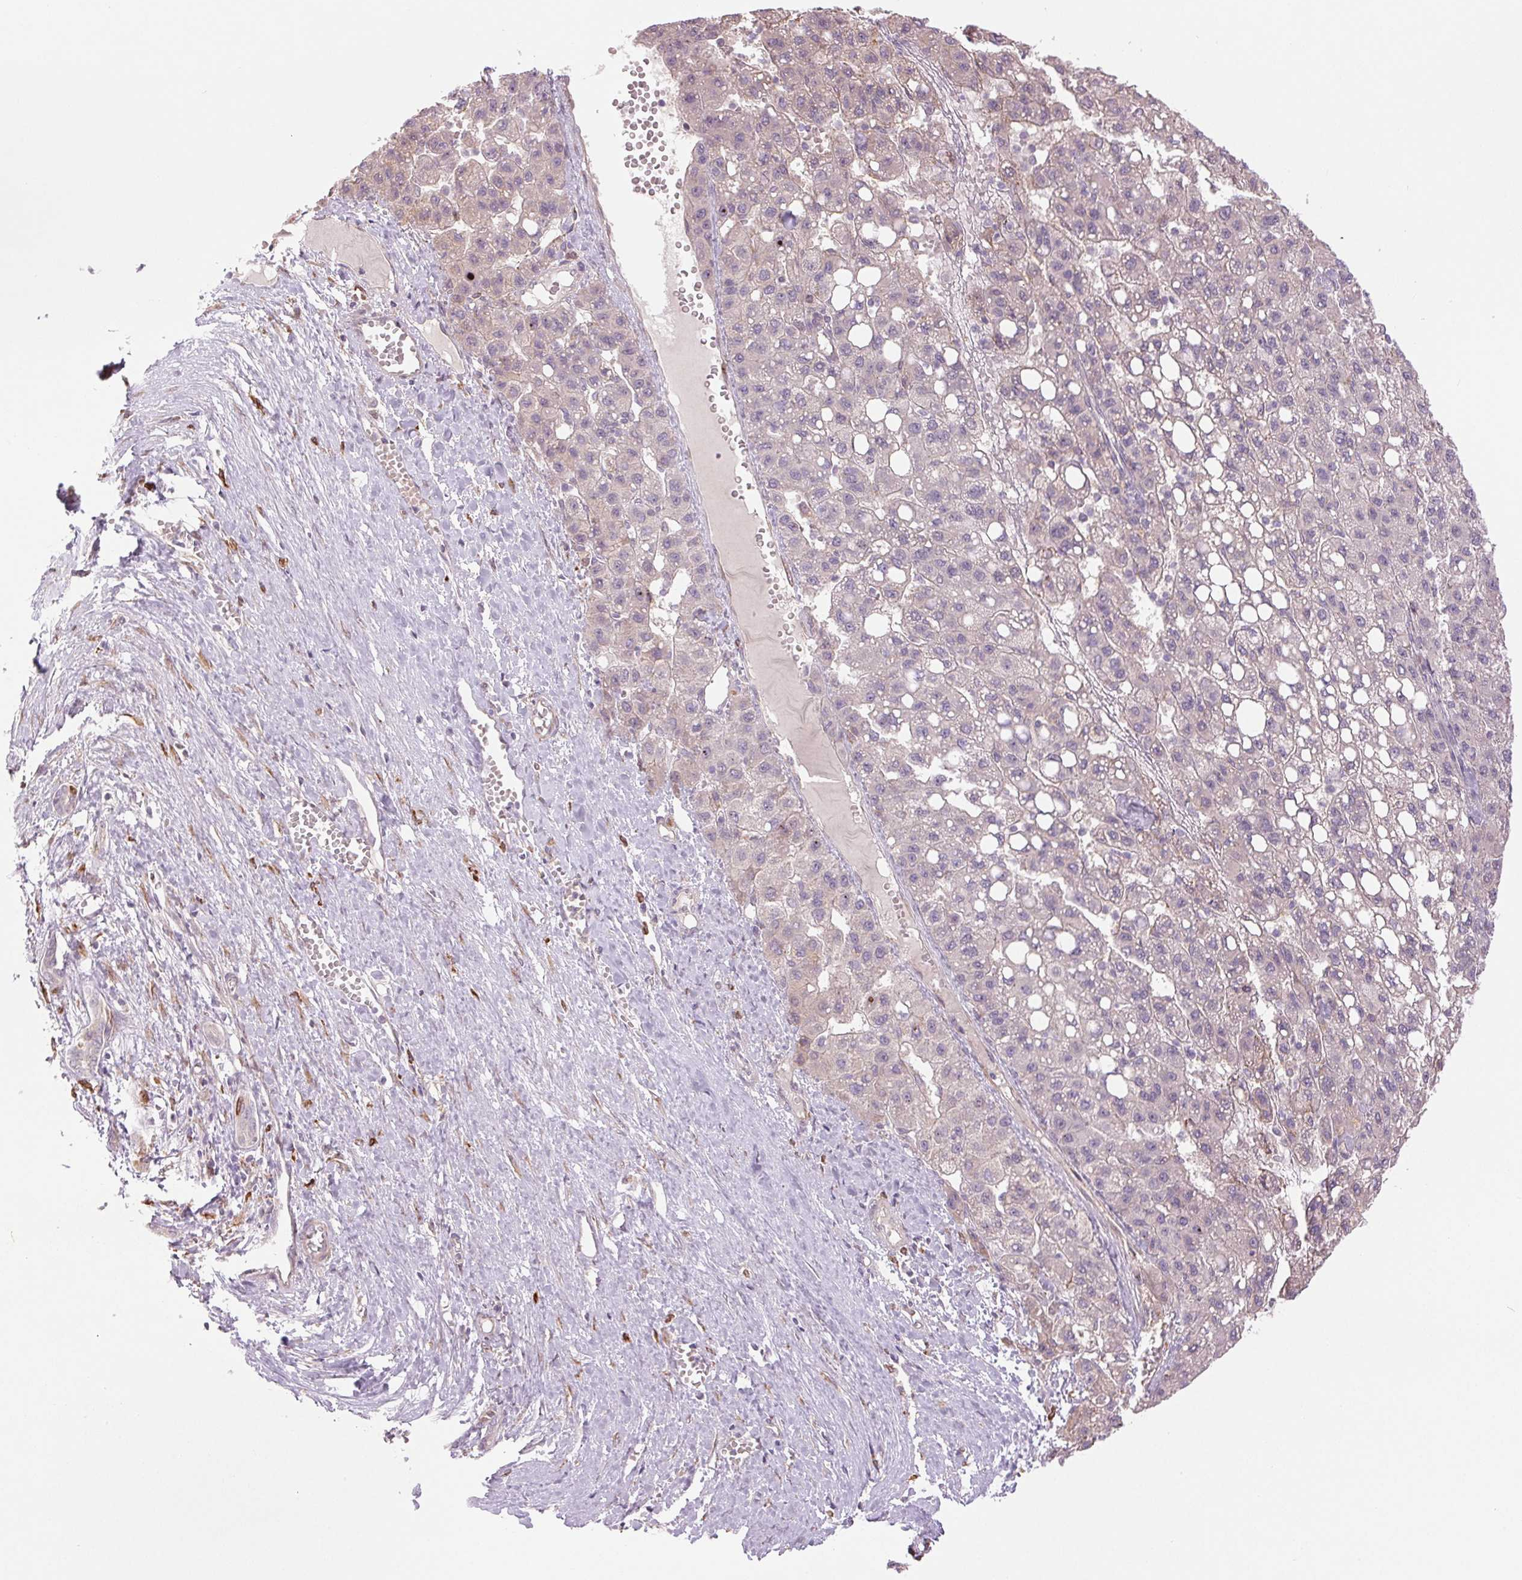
{"staining": {"intensity": "negative", "quantity": "none", "location": "none"}, "tissue": "liver cancer", "cell_type": "Tumor cells", "image_type": "cancer", "snomed": [{"axis": "morphology", "description": "Carcinoma, Hepatocellular, NOS"}, {"axis": "topography", "description": "Liver"}], "caption": "A histopathology image of human hepatocellular carcinoma (liver) is negative for staining in tumor cells. (Immunohistochemistry, brightfield microscopy, high magnification).", "gene": "METTL17", "patient": {"sex": "female", "age": 82}}